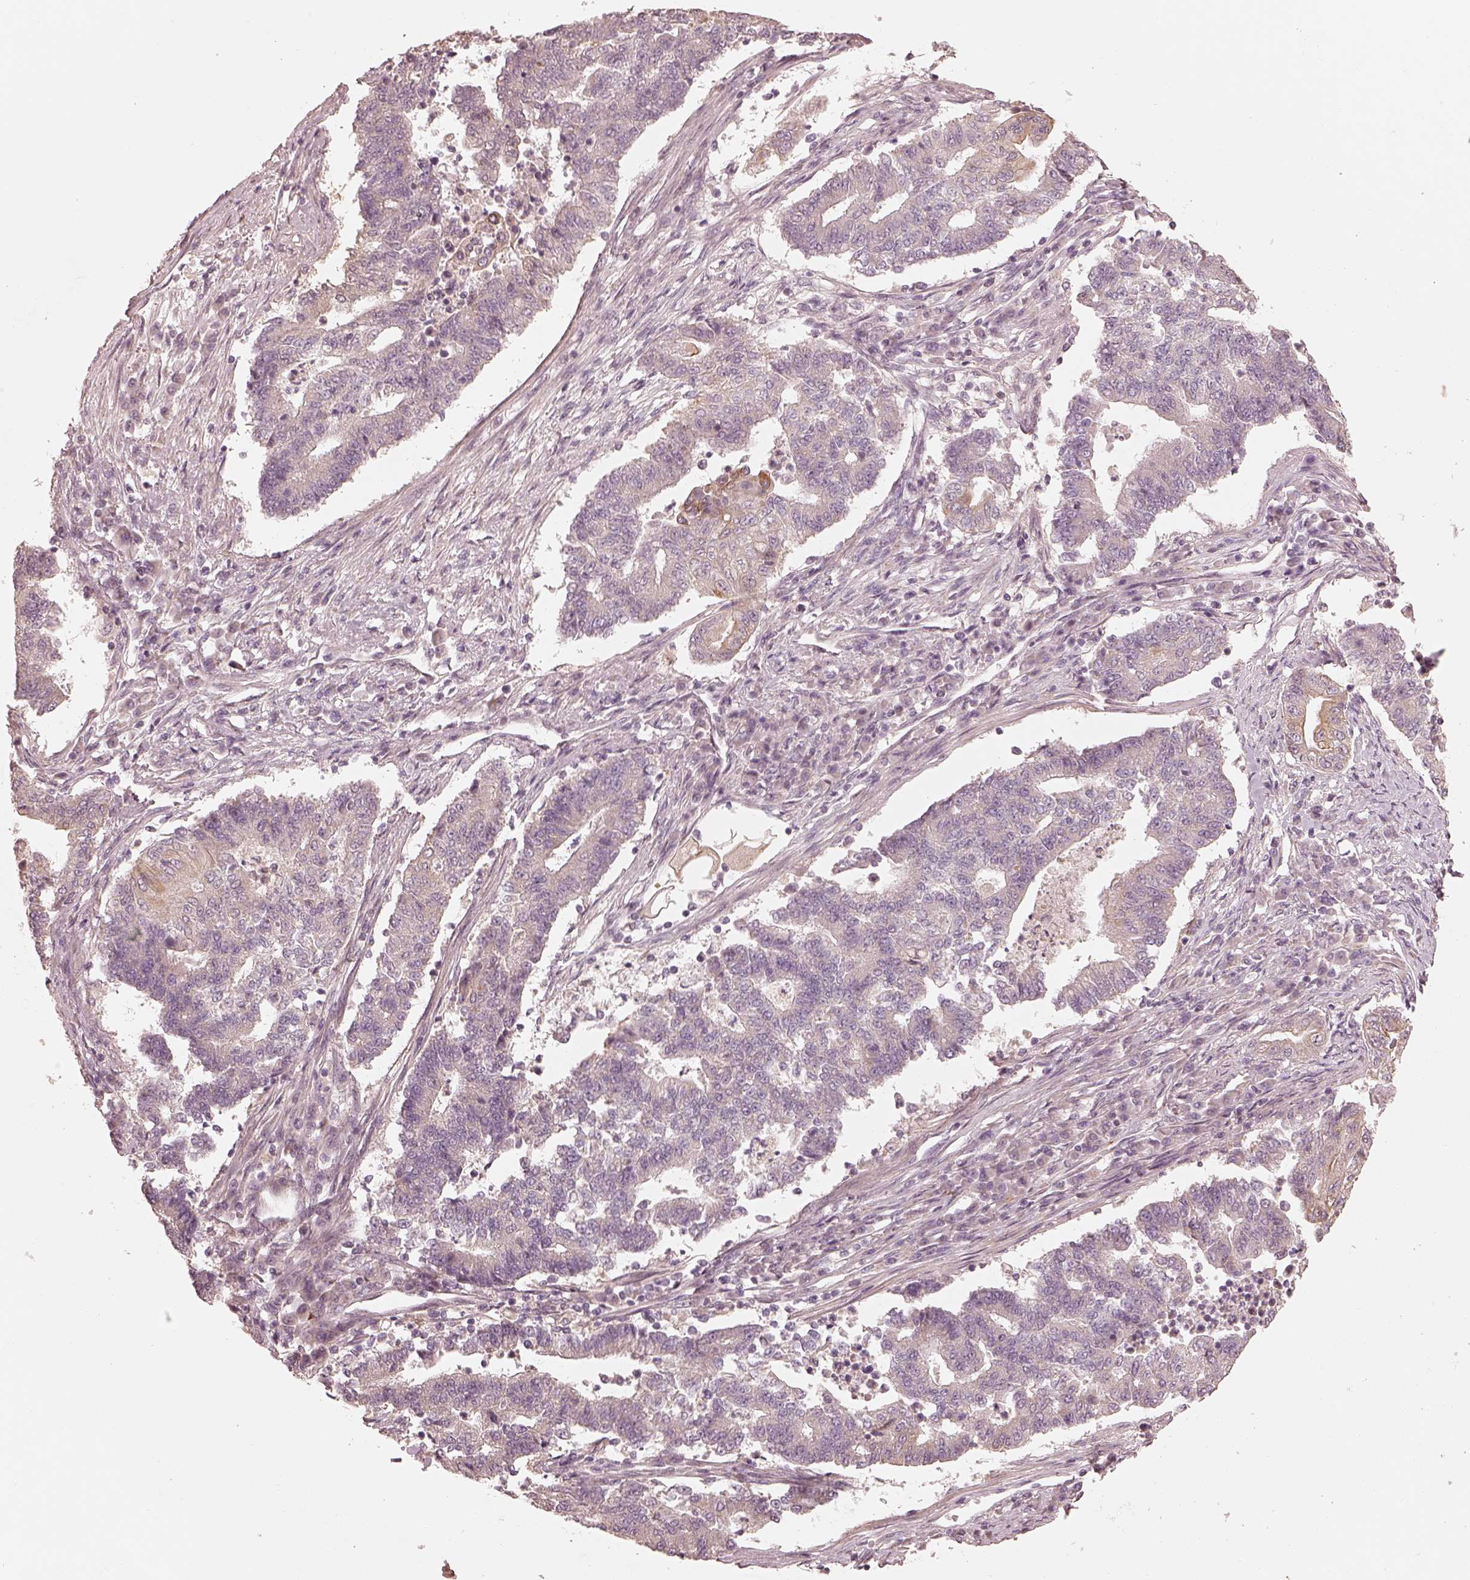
{"staining": {"intensity": "moderate", "quantity": "<25%", "location": "cytoplasmic/membranous"}, "tissue": "endometrial cancer", "cell_type": "Tumor cells", "image_type": "cancer", "snomed": [{"axis": "morphology", "description": "Adenocarcinoma, NOS"}, {"axis": "topography", "description": "Uterus"}, {"axis": "topography", "description": "Endometrium"}], "caption": "The micrograph shows a brown stain indicating the presence of a protein in the cytoplasmic/membranous of tumor cells in endometrial adenocarcinoma. (Stains: DAB in brown, nuclei in blue, Microscopy: brightfield microscopy at high magnification).", "gene": "SLC25A46", "patient": {"sex": "female", "age": 54}}